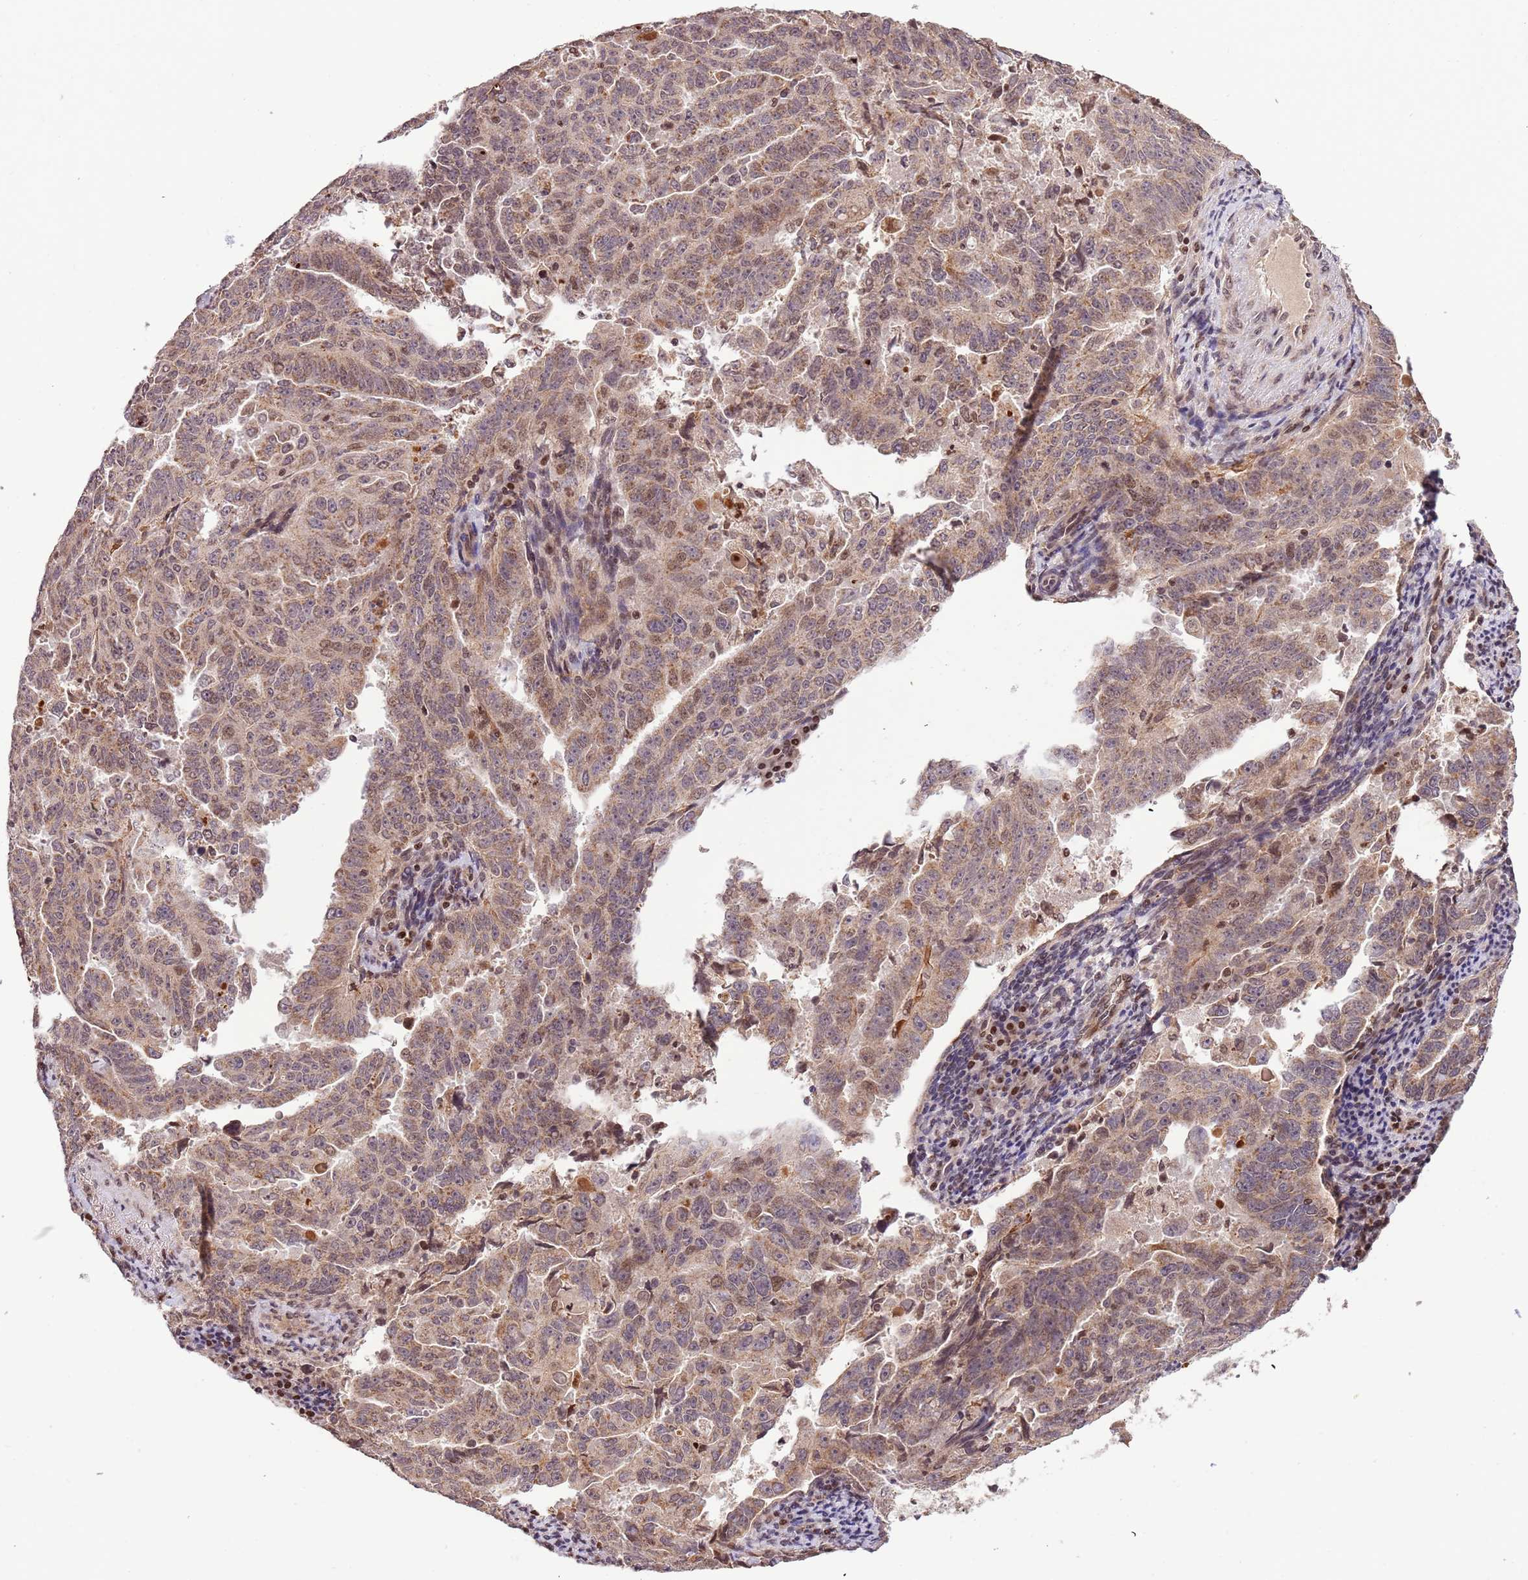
{"staining": {"intensity": "moderate", "quantity": "25%-75%", "location": "cytoplasmic/membranous,nuclear"}, "tissue": "endometrial cancer", "cell_type": "Tumor cells", "image_type": "cancer", "snomed": [{"axis": "morphology", "description": "Adenocarcinoma, NOS"}, {"axis": "topography", "description": "Endometrium"}], "caption": "There is medium levels of moderate cytoplasmic/membranous and nuclear staining in tumor cells of adenocarcinoma (endometrial), as demonstrated by immunohistochemical staining (brown color).", "gene": "SAMSN1", "patient": {"sex": "female", "age": 65}}